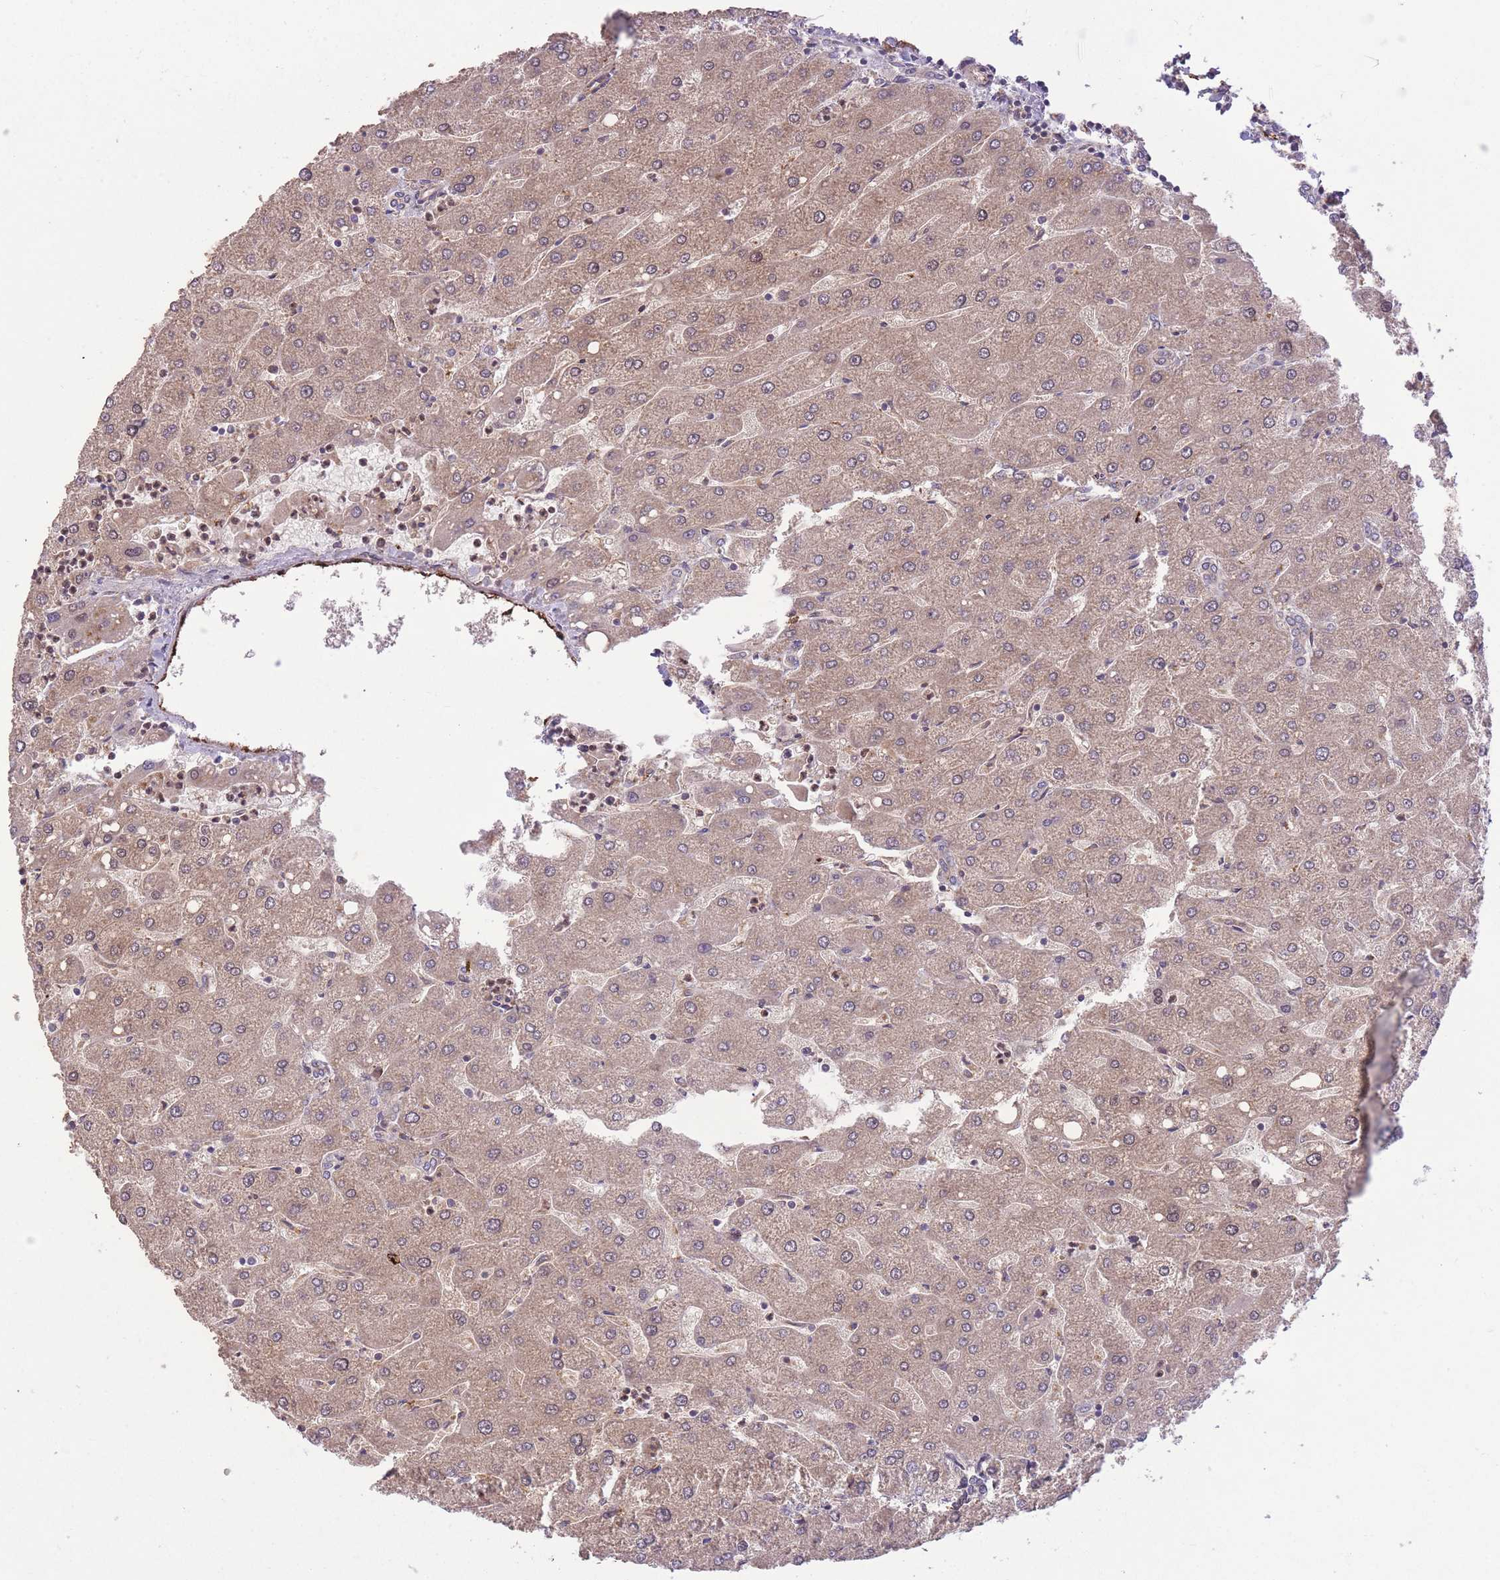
{"staining": {"intensity": "weak", "quantity": "<25%", "location": "cytoplasmic/membranous"}, "tissue": "liver", "cell_type": "Cholangiocytes", "image_type": "normal", "snomed": [{"axis": "morphology", "description": "Normal tissue, NOS"}, {"axis": "topography", "description": "Liver"}], "caption": "Cholangiocytes show no significant expression in unremarkable liver. (DAB (3,3'-diaminobenzidine) IHC visualized using brightfield microscopy, high magnification).", "gene": "CISH", "patient": {"sex": "male", "age": 67}}